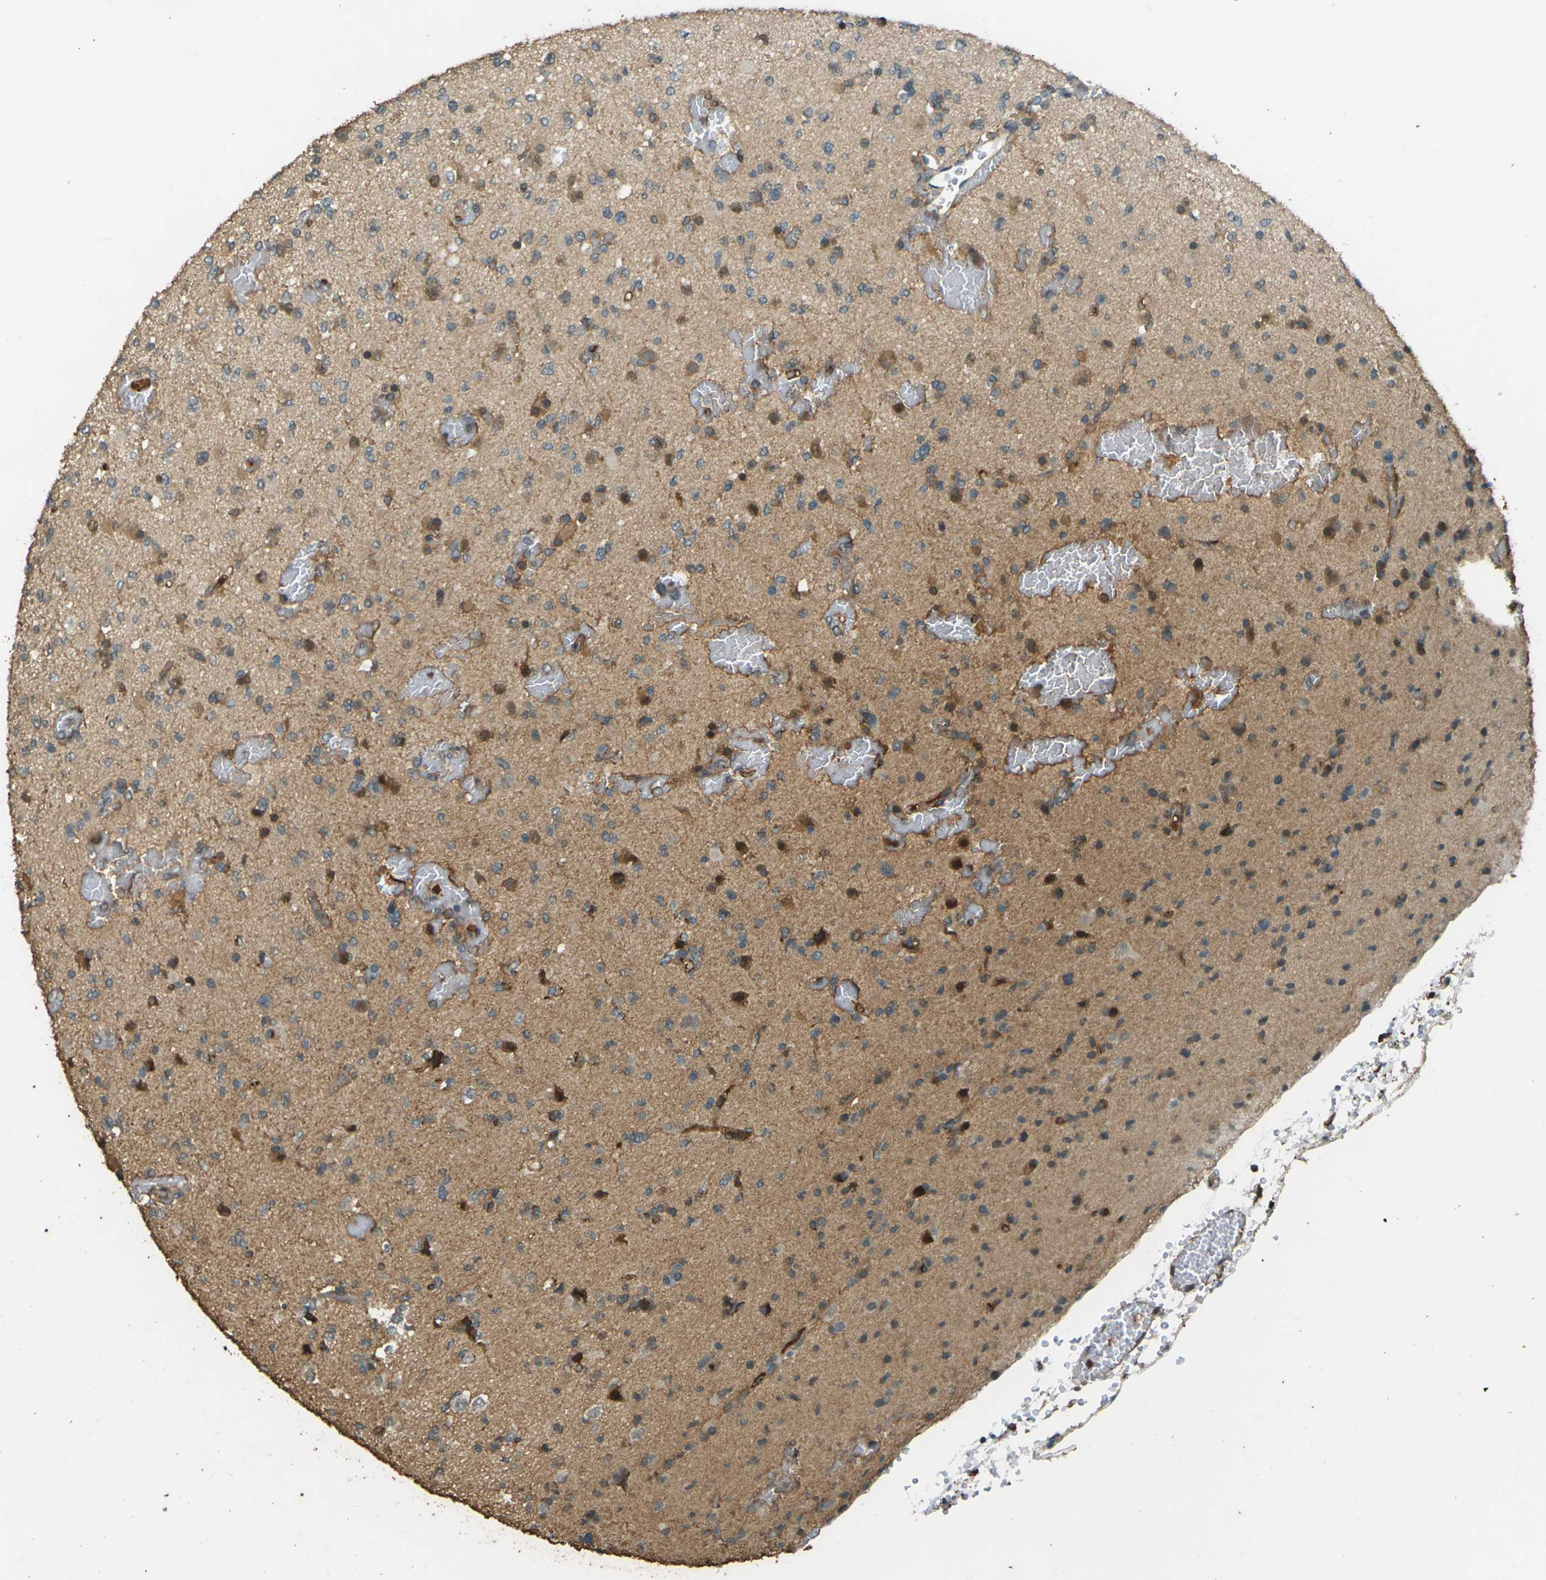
{"staining": {"intensity": "moderate", "quantity": ">75%", "location": "cytoplasmic/membranous"}, "tissue": "glioma", "cell_type": "Tumor cells", "image_type": "cancer", "snomed": [{"axis": "morphology", "description": "Glioma, malignant, Low grade"}, {"axis": "topography", "description": "Brain"}], "caption": "Immunohistochemical staining of glioma shows medium levels of moderate cytoplasmic/membranous protein expression in about >75% of tumor cells. The protein of interest is stained brown, and the nuclei are stained in blue (DAB (3,3'-diaminobenzidine) IHC with brightfield microscopy, high magnification).", "gene": "CYP1B1", "patient": {"sex": "female", "age": 22}}